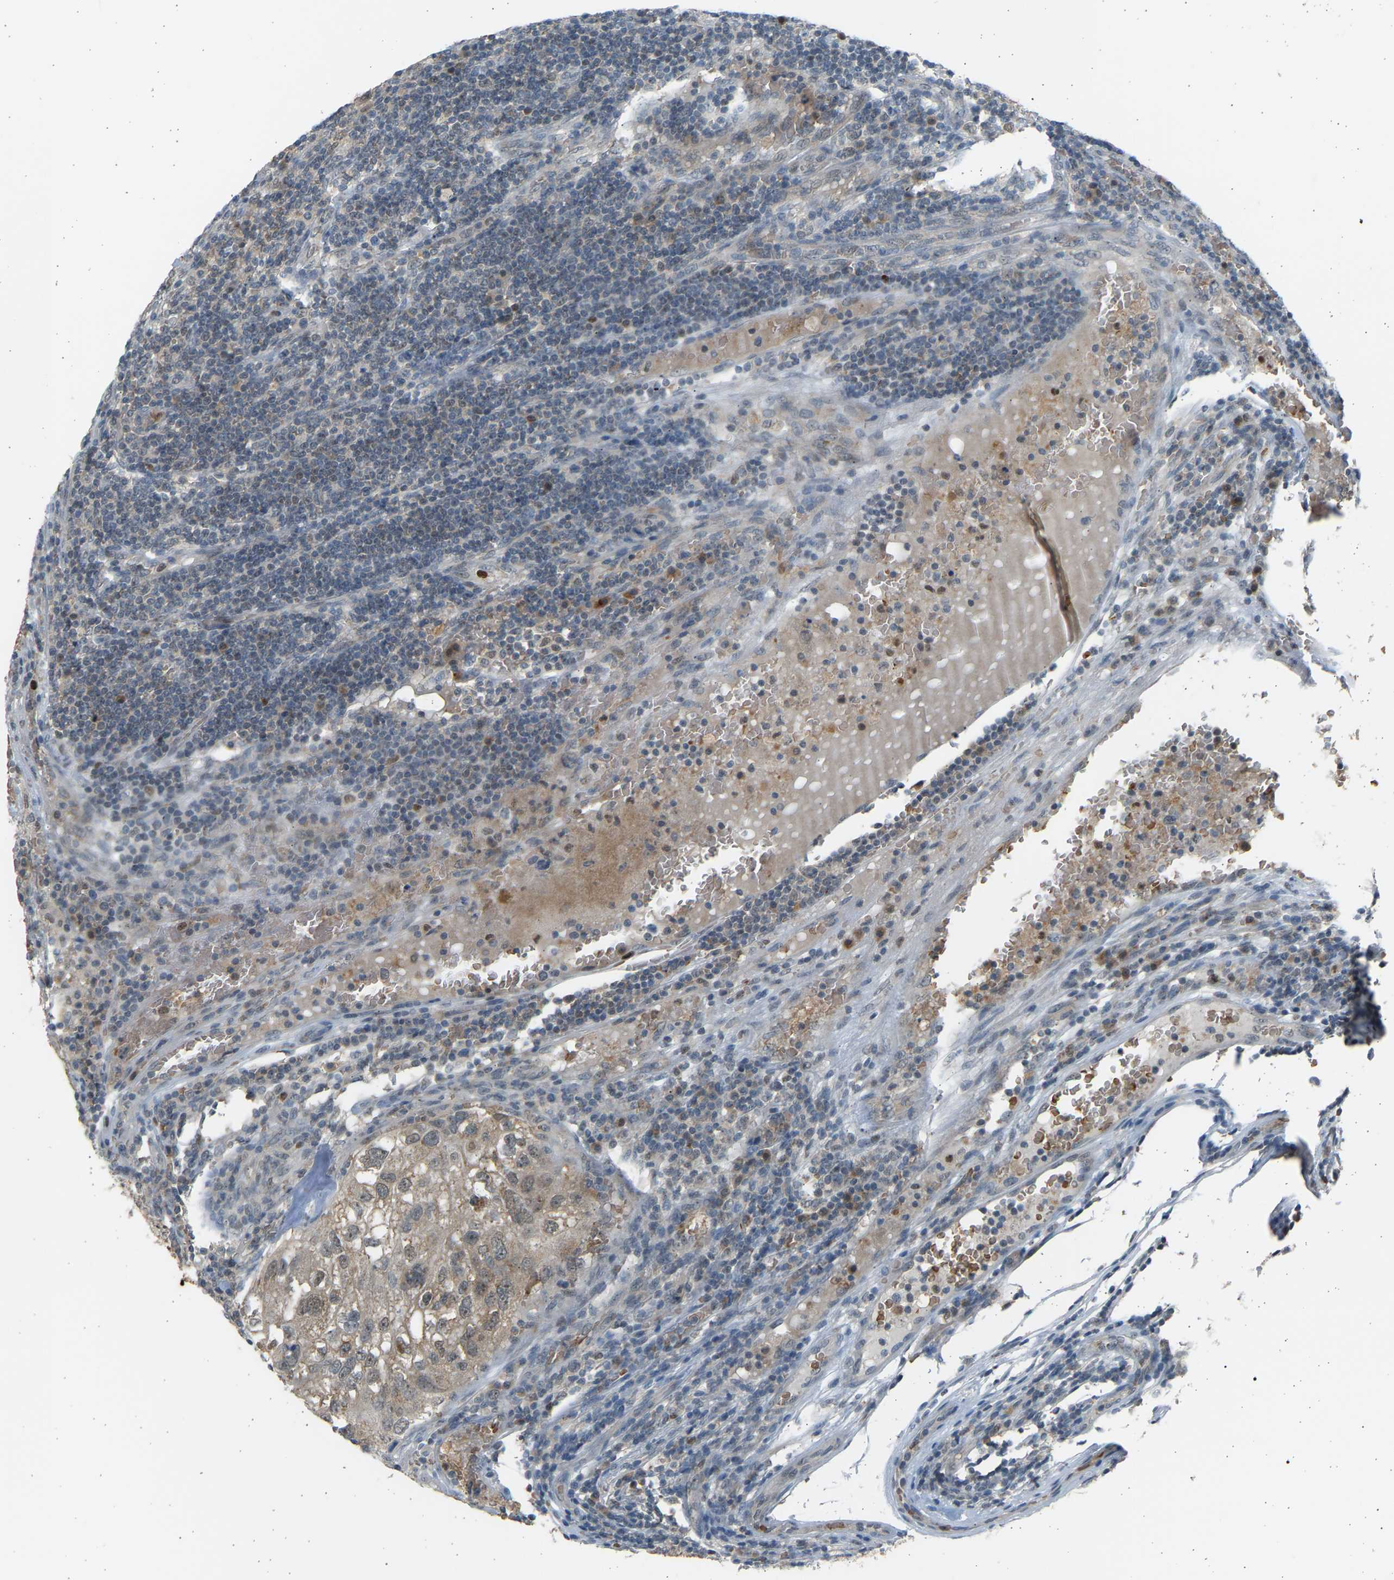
{"staining": {"intensity": "weak", "quantity": "<25%", "location": "nuclear"}, "tissue": "urothelial cancer", "cell_type": "Tumor cells", "image_type": "cancer", "snomed": [{"axis": "morphology", "description": "Urothelial carcinoma, High grade"}, {"axis": "topography", "description": "Lymph node"}, {"axis": "topography", "description": "Urinary bladder"}], "caption": "A high-resolution micrograph shows IHC staining of high-grade urothelial carcinoma, which displays no significant positivity in tumor cells.", "gene": "BIRC2", "patient": {"sex": "male", "age": 51}}